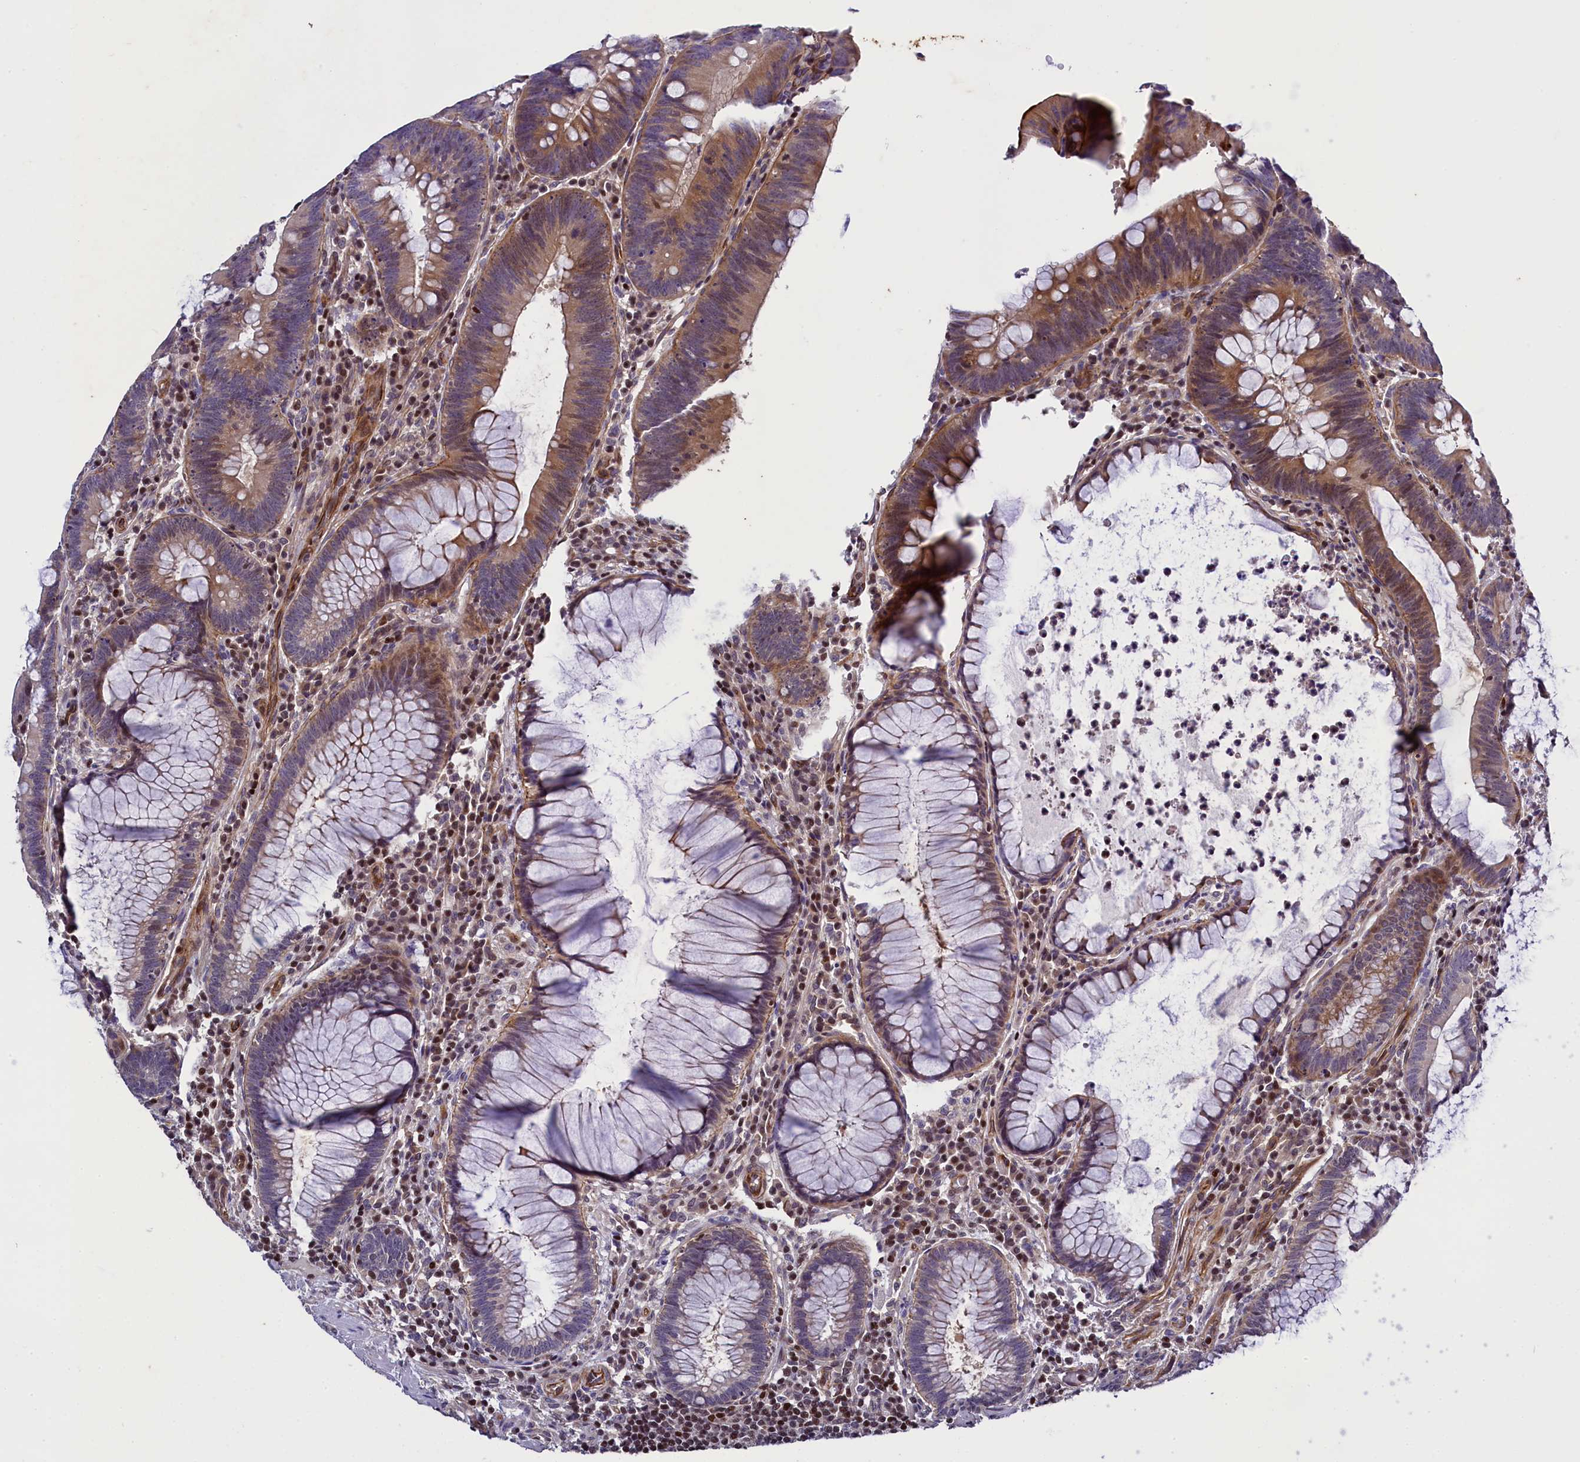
{"staining": {"intensity": "moderate", "quantity": "25%-75%", "location": "cytoplasmic/membranous,nuclear"}, "tissue": "colorectal cancer", "cell_type": "Tumor cells", "image_type": "cancer", "snomed": [{"axis": "morphology", "description": "Adenocarcinoma, NOS"}, {"axis": "topography", "description": "Rectum"}], "caption": "Tumor cells reveal medium levels of moderate cytoplasmic/membranous and nuclear staining in about 25%-75% of cells in colorectal adenocarcinoma.", "gene": "SP4", "patient": {"sex": "female", "age": 75}}